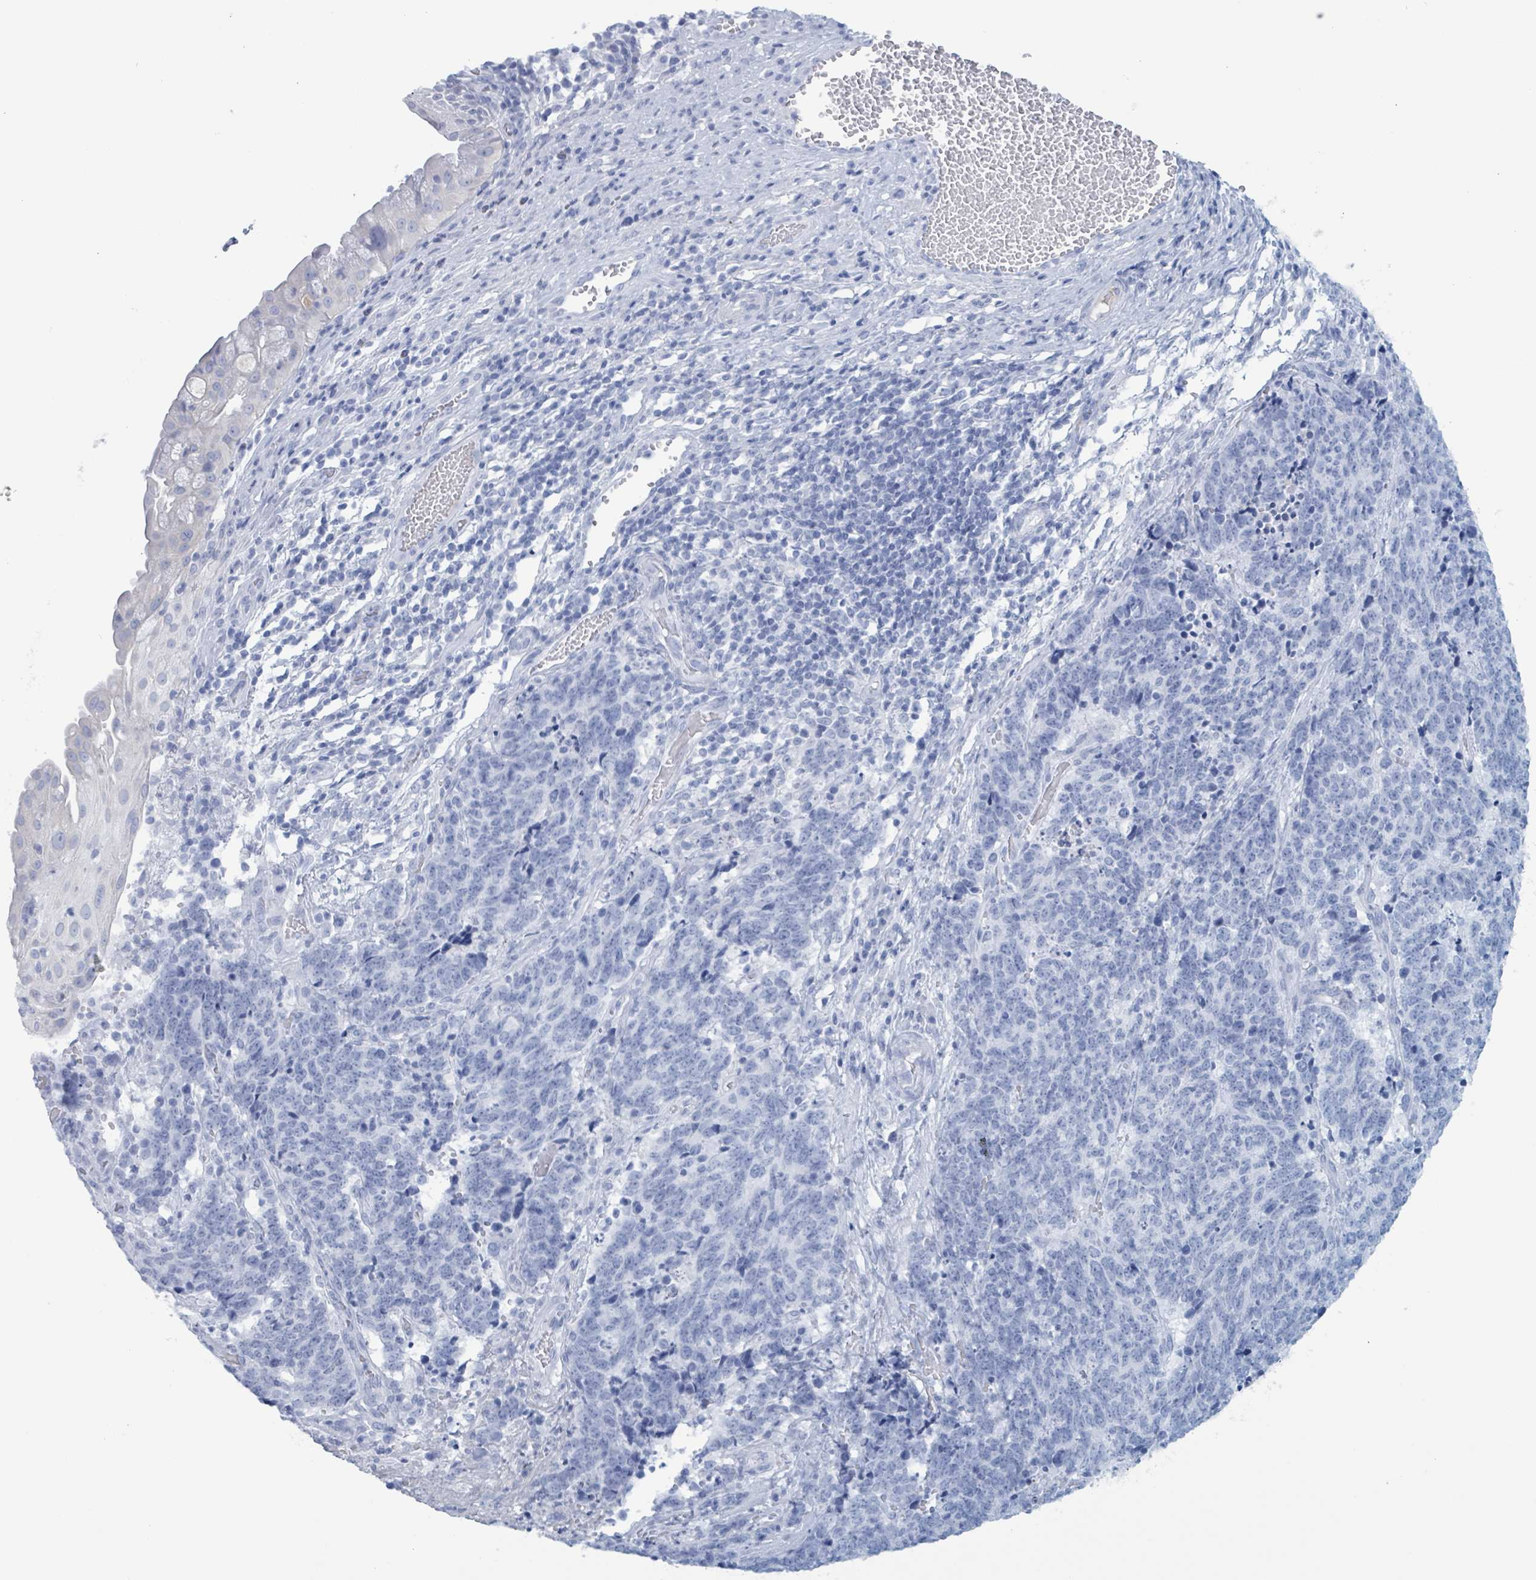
{"staining": {"intensity": "negative", "quantity": "none", "location": "none"}, "tissue": "cervical cancer", "cell_type": "Tumor cells", "image_type": "cancer", "snomed": [{"axis": "morphology", "description": "Squamous cell carcinoma, NOS"}, {"axis": "topography", "description": "Cervix"}], "caption": "Immunohistochemistry (IHC) histopathology image of cervical cancer stained for a protein (brown), which exhibits no positivity in tumor cells.", "gene": "KLK4", "patient": {"sex": "female", "age": 29}}